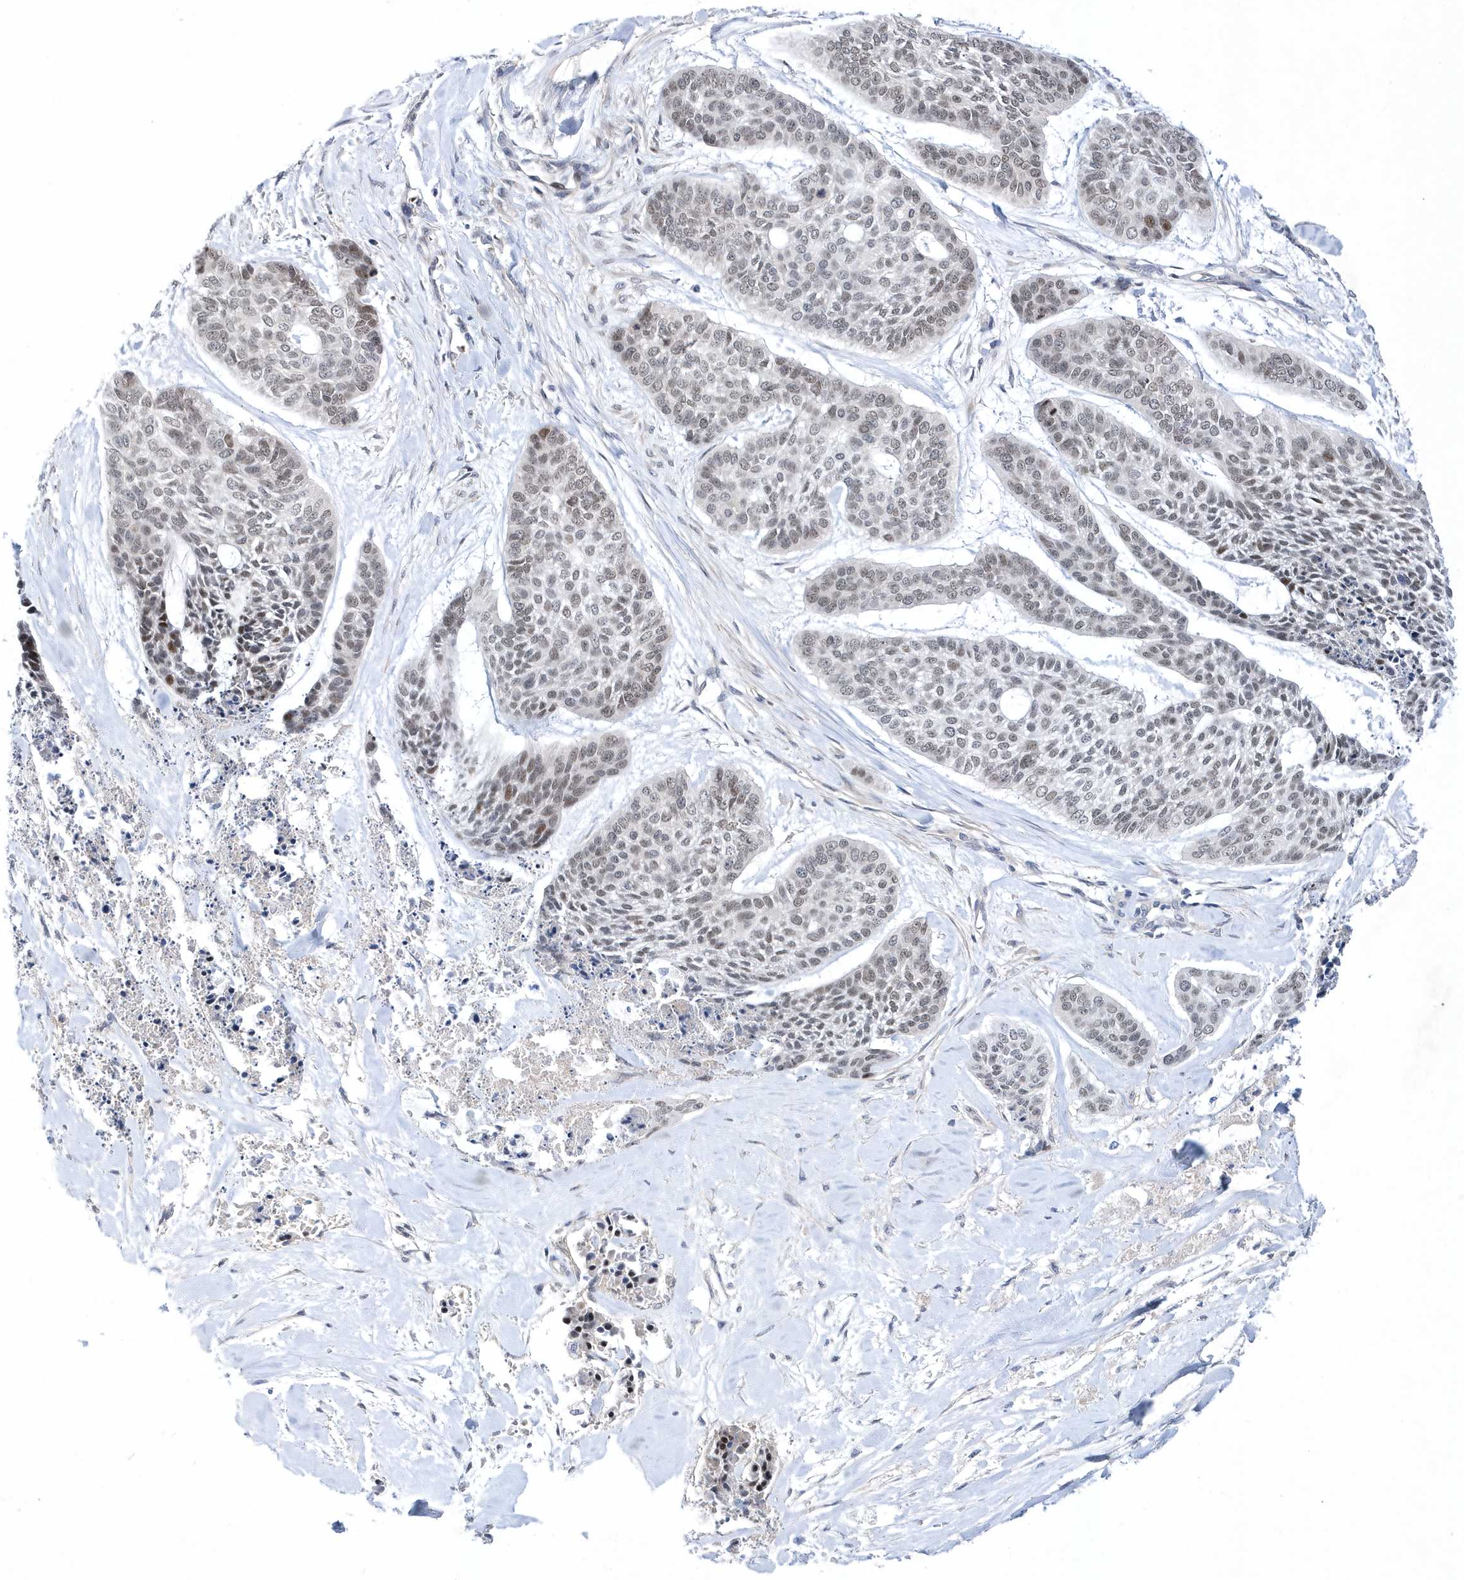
{"staining": {"intensity": "weak", "quantity": "<25%", "location": "nuclear"}, "tissue": "skin cancer", "cell_type": "Tumor cells", "image_type": "cancer", "snomed": [{"axis": "morphology", "description": "Basal cell carcinoma"}, {"axis": "topography", "description": "Skin"}], "caption": "Immunohistochemistry (IHC) micrograph of skin basal cell carcinoma stained for a protein (brown), which shows no positivity in tumor cells.", "gene": "ZNF875", "patient": {"sex": "female", "age": 64}}